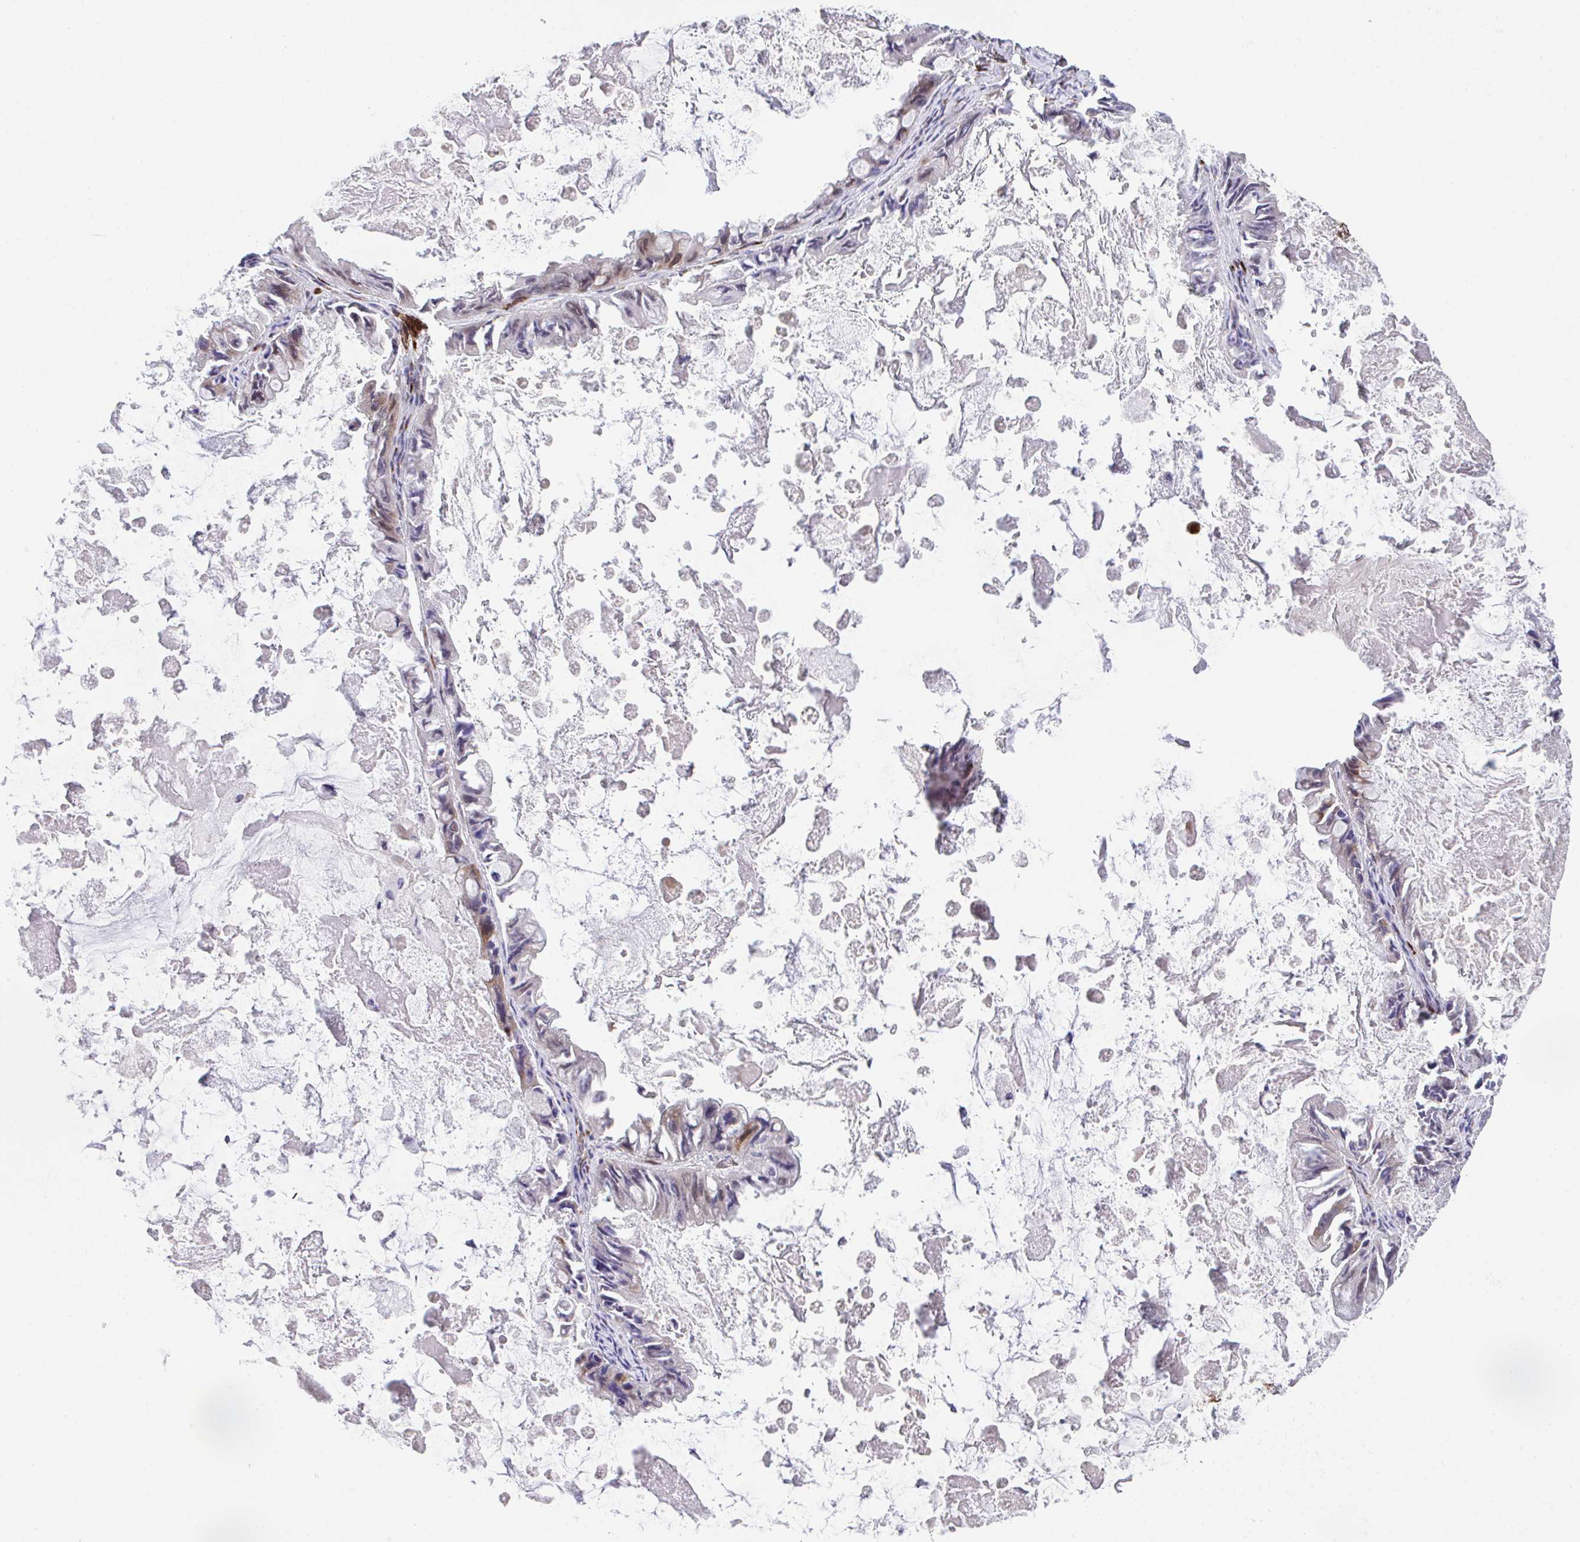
{"staining": {"intensity": "moderate", "quantity": "<25%", "location": "nuclear"}, "tissue": "ovarian cancer", "cell_type": "Tumor cells", "image_type": "cancer", "snomed": [{"axis": "morphology", "description": "Cystadenocarcinoma, mucinous, NOS"}, {"axis": "topography", "description": "Ovary"}], "caption": "Ovarian cancer stained for a protein reveals moderate nuclear positivity in tumor cells.", "gene": "HOXB4", "patient": {"sex": "female", "age": 61}}